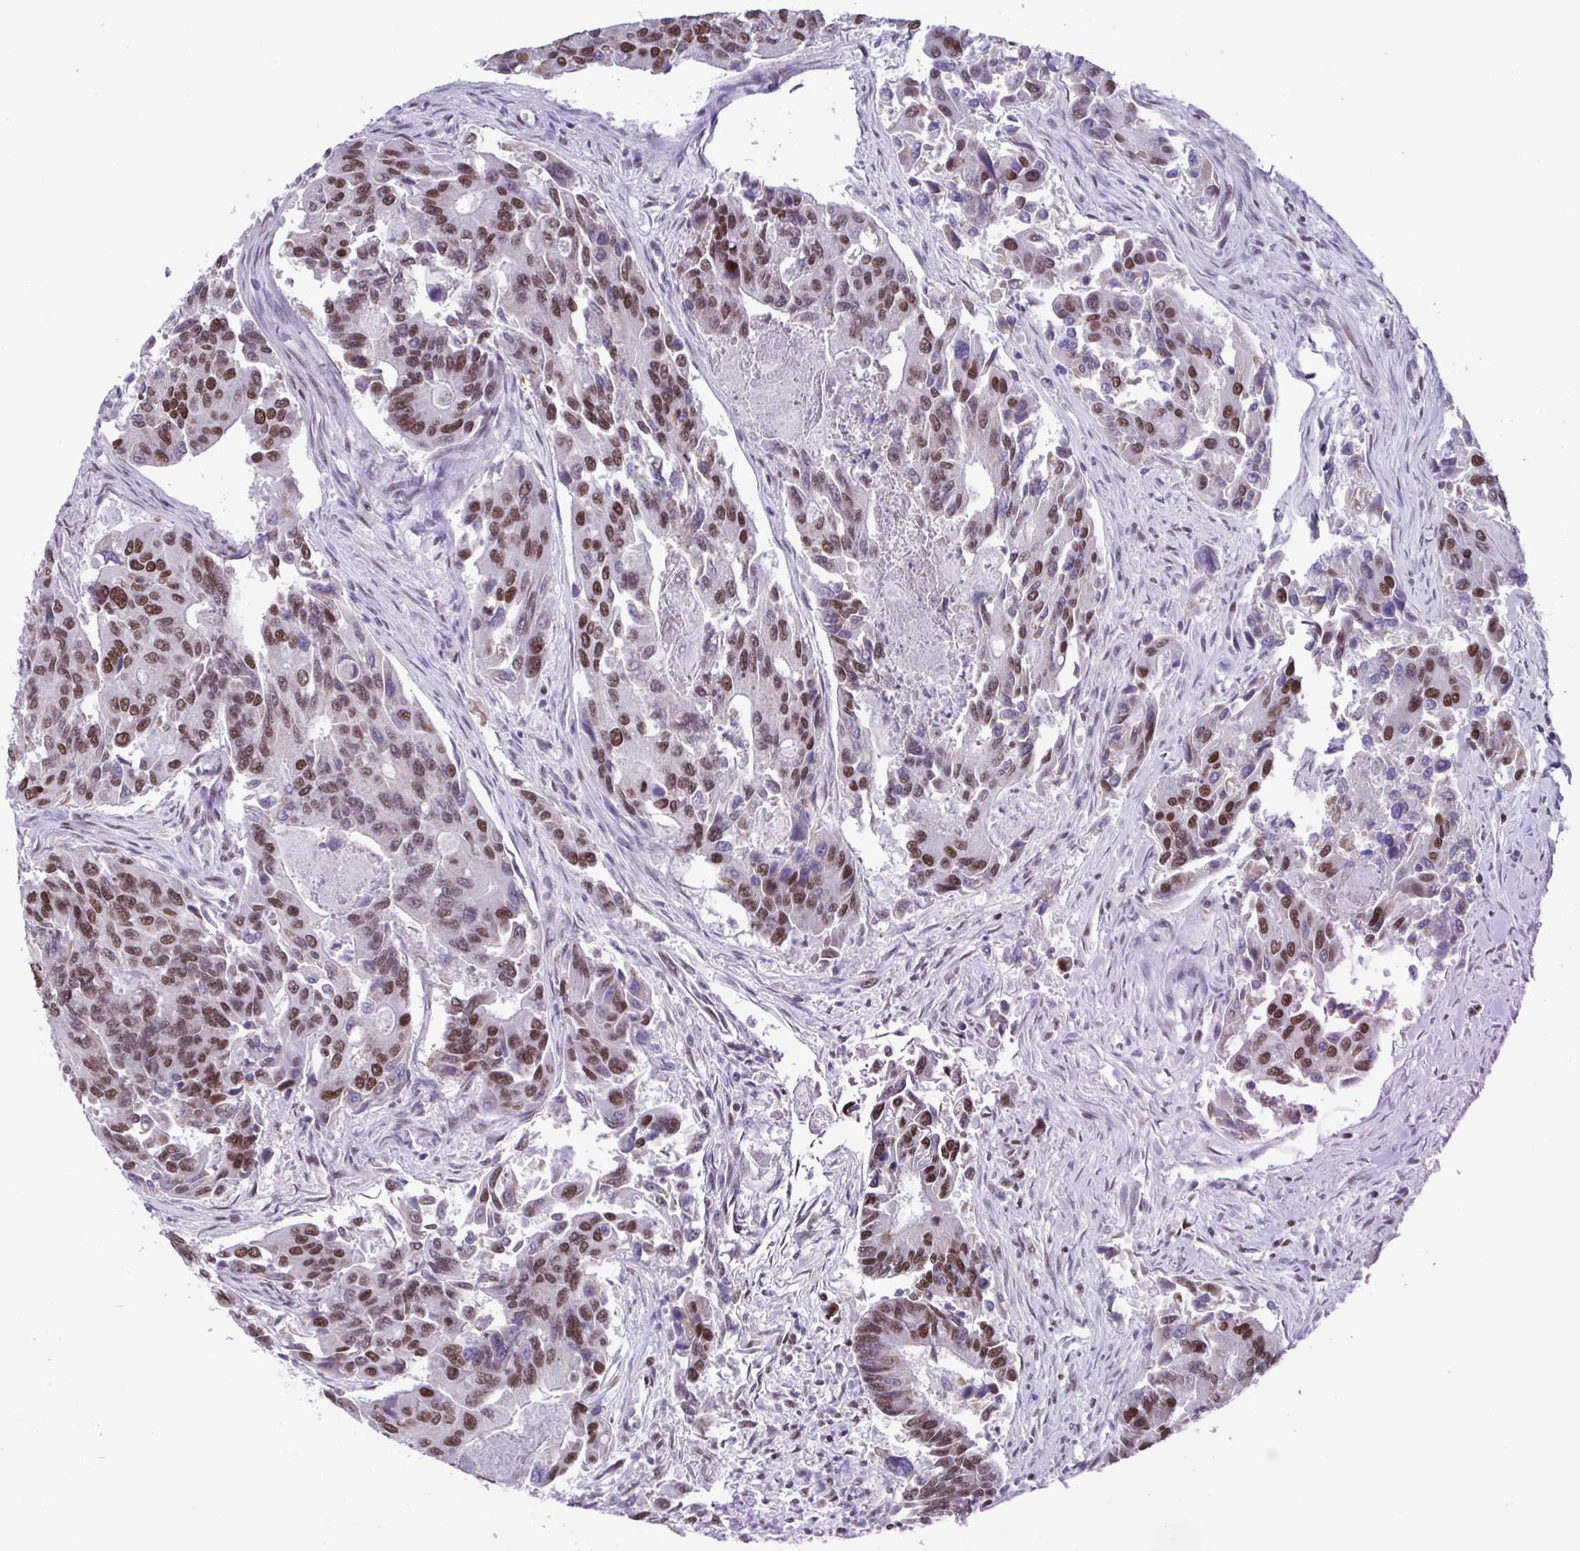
{"staining": {"intensity": "moderate", "quantity": ">75%", "location": "nuclear"}, "tissue": "colorectal cancer", "cell_type": "Tumor cells", "image_type": "cancer", "snomed": [{"axis": "morphology", "description": "Adenocarcinoma, NOS"}, {"axis": "topography", "description": "Colon"}], "caption": "High-power microscopy captured an immunohistochemistry (IHC) photomicrograph of colorectal cancer (adenocarcinoma), revealing moderate nuclear expression in approximately >75% of tumor cells.", "gene": "TIMM21", "patient": {"sex": "female", "age": 67}}